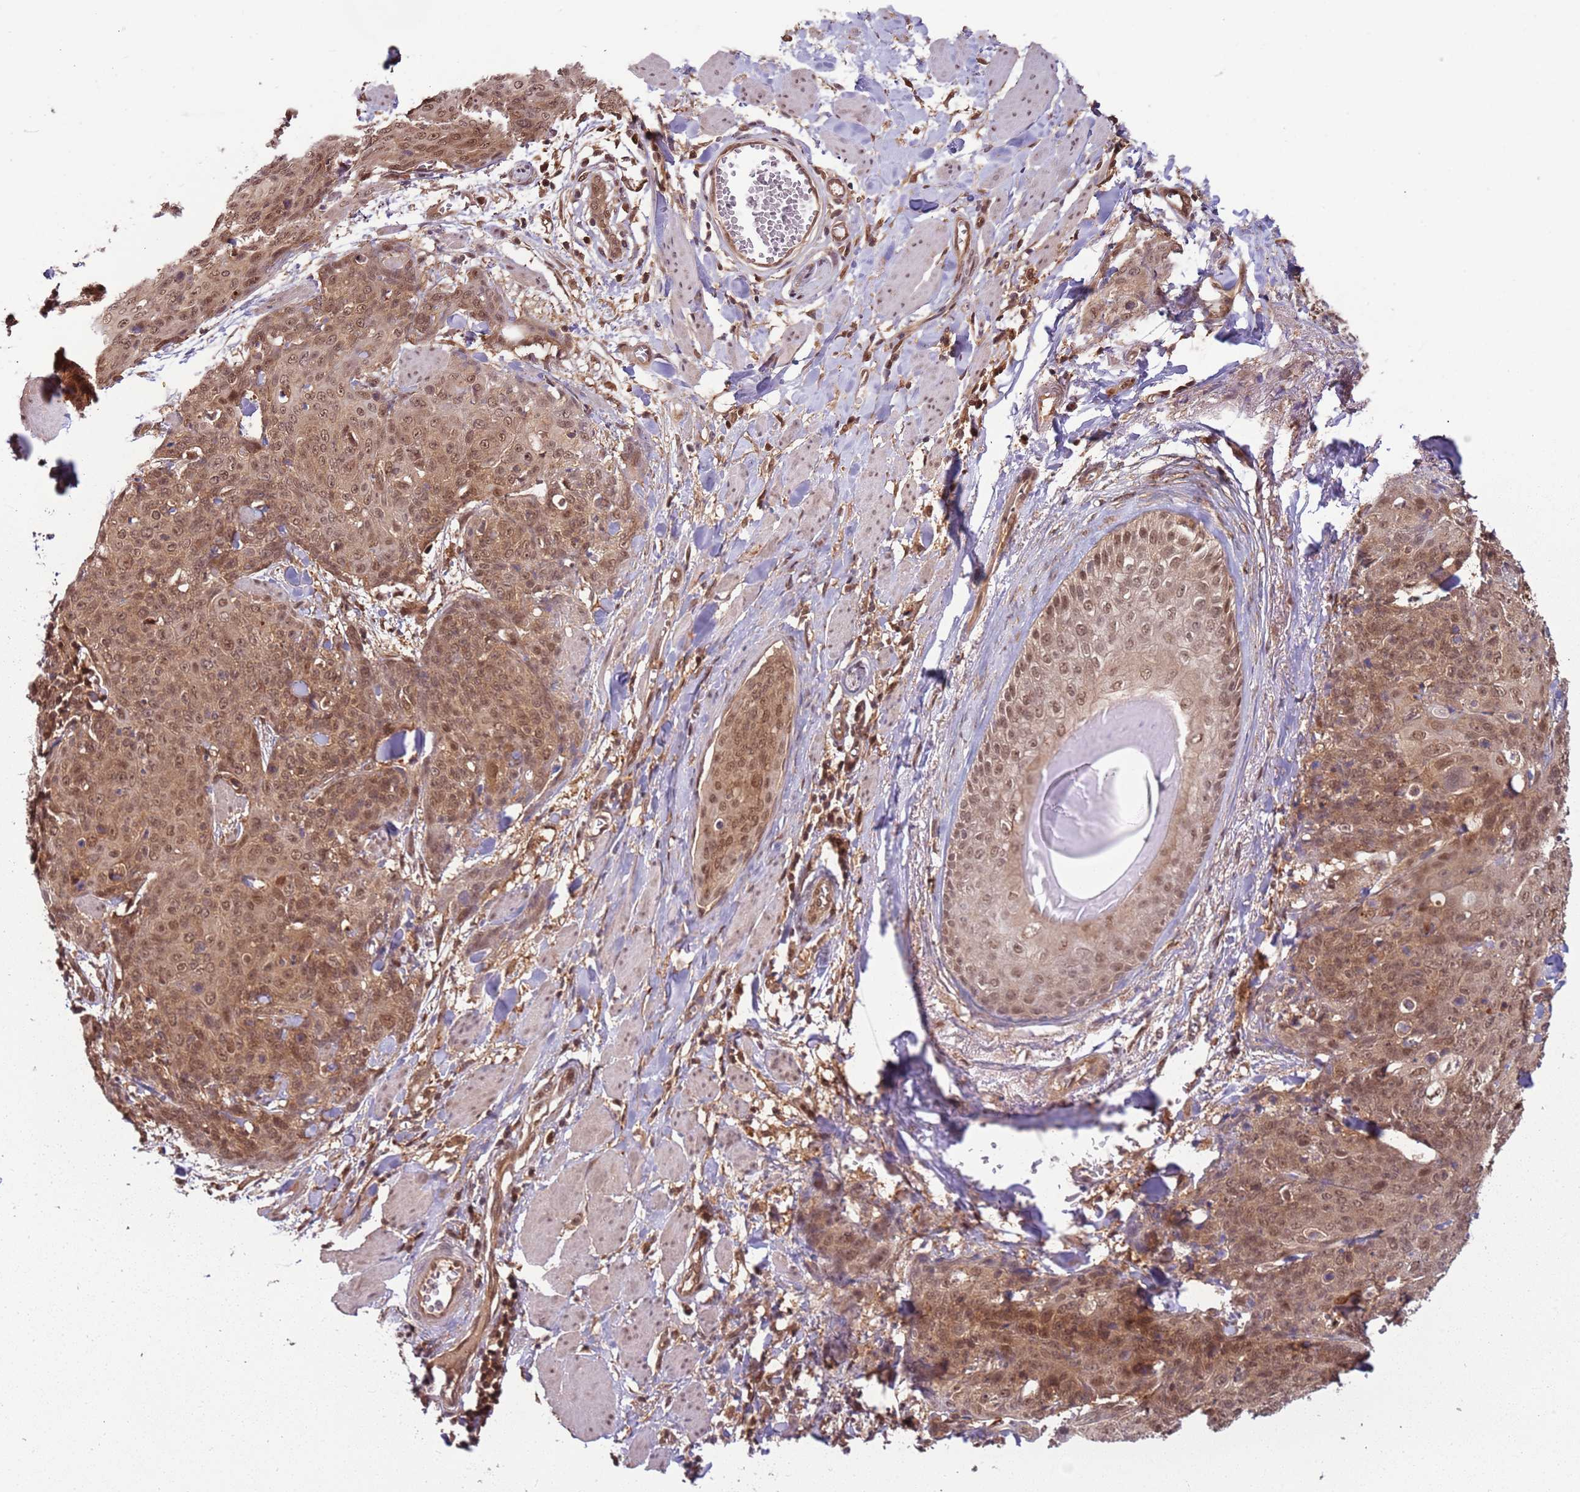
{"staining": {"intensity": "moderate", "quantity": ">75%", "location": "cytoplasmic/membranous,nuclear"}, "tissue": "skin cancer", "cell_type": "Tumor cells", "image_type": "cancer", "snomed": [{"axis": "morphology", "description": "Squamous cell carcinoma, NOS"}, {"axis": "topography", "description": "Skin"}, {"axis": "topography", "description": "Vulva"}], "caption": "This is an image of immunohistochemistry (IHC) staining of skin squamous cell carcinoma, which shows moderate staining in the cytoplasmic/membranous and nuclear of tumor cells.", "gene": "PGLS", "patient": {"sex": "female", "age": 85}}